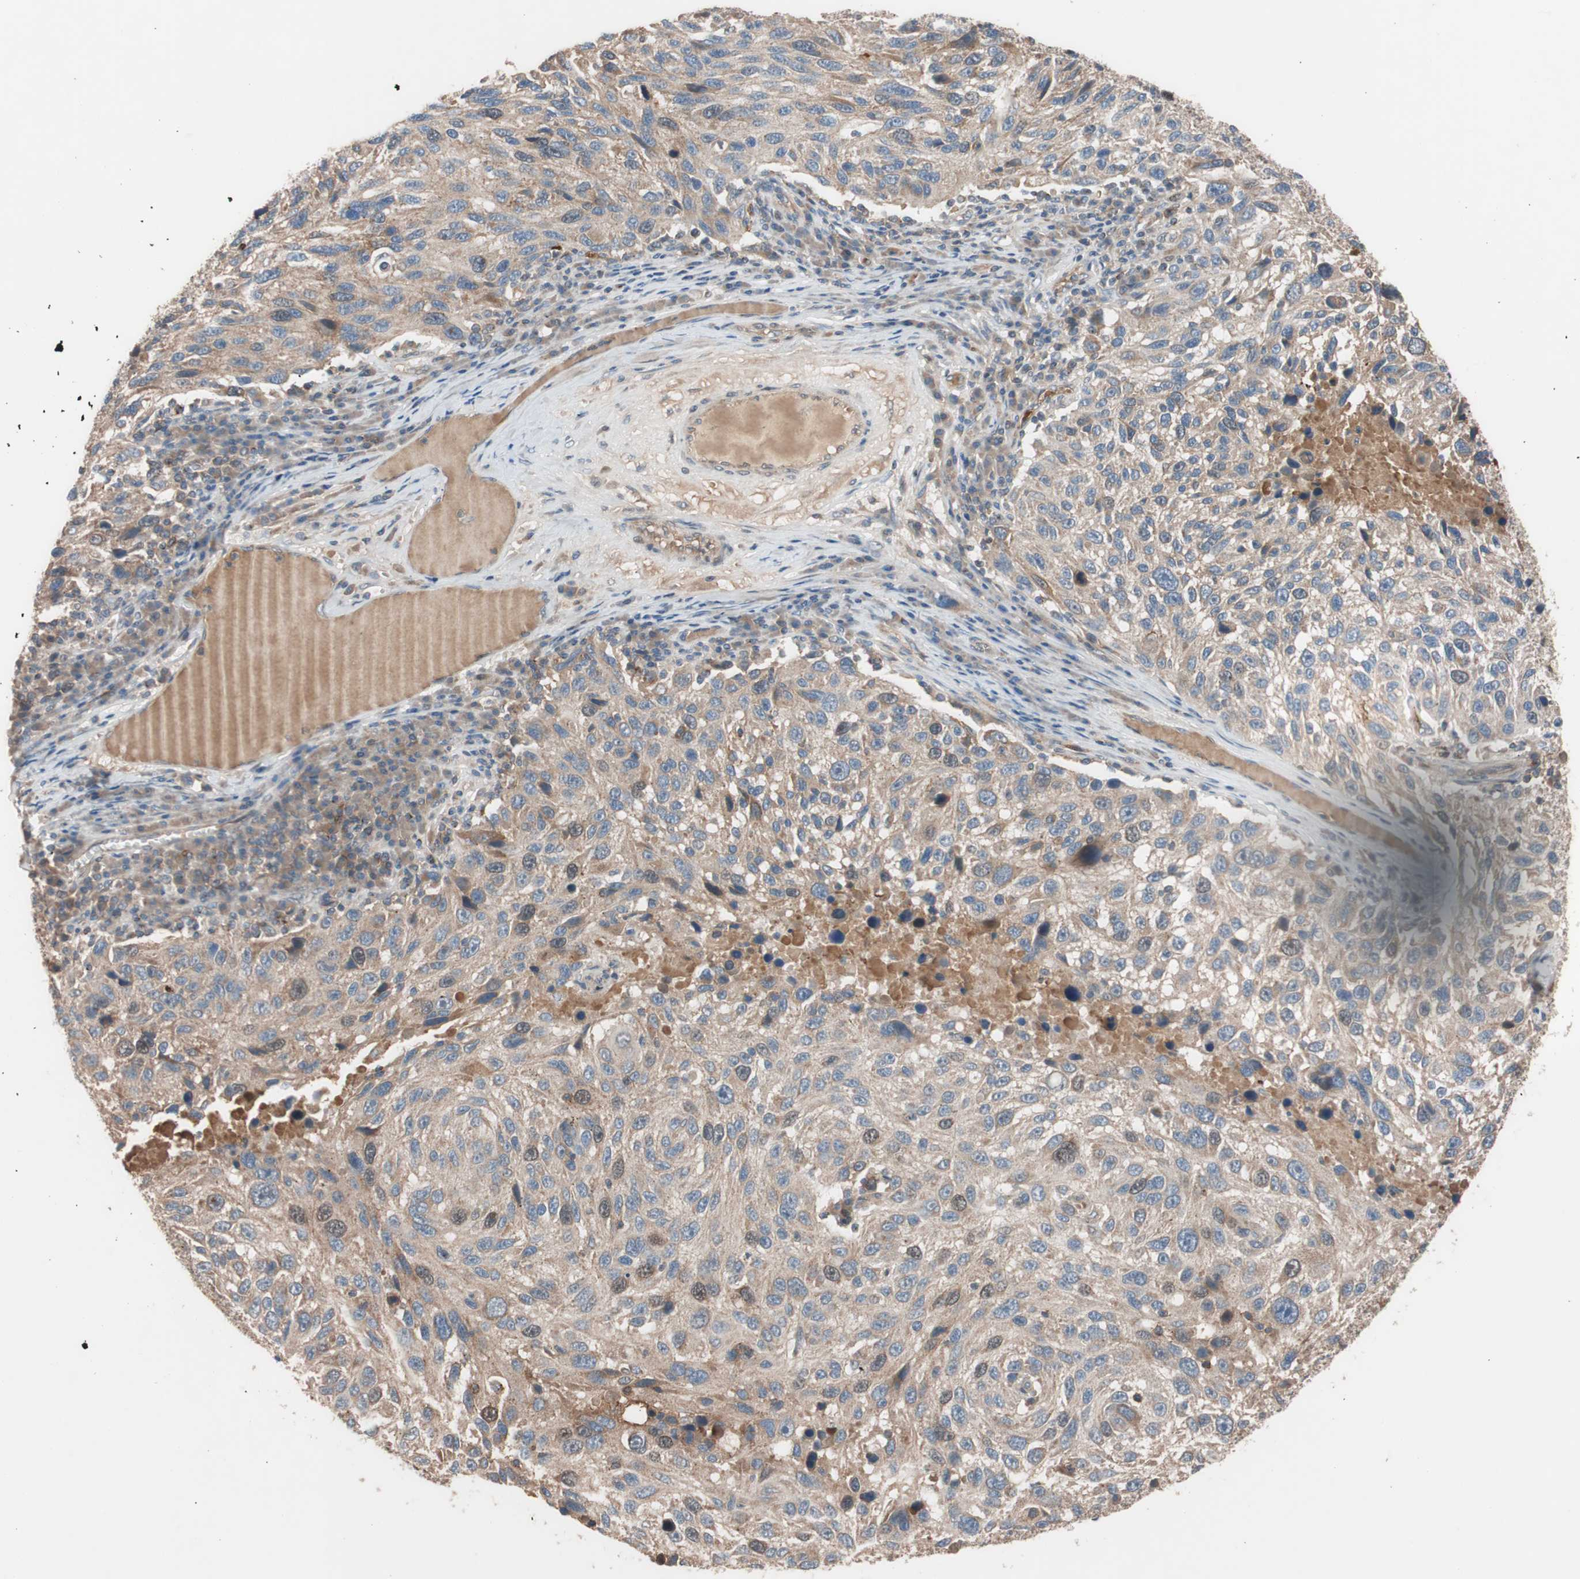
{"staining": {"intensity": "moderate", "quantity": ">75%", "location": "cytoplasmic/membranous"}, "tissue": "melanoma", "cell_type": "Tumor cells", "image_type": "cancer", "snomed": [{"axis": "morphology", "description": "Malignant melanoma, NOS"}, {"axis": "topography", "description": "Skin"}], "caption": "Protein expression by IHC reveals moderate cytoplasmic/membranous positivity in about >75% of tumor cells in malignant melanoma.", "gene": "SDC4", "patient": {"sex": "male", "age": 53}}